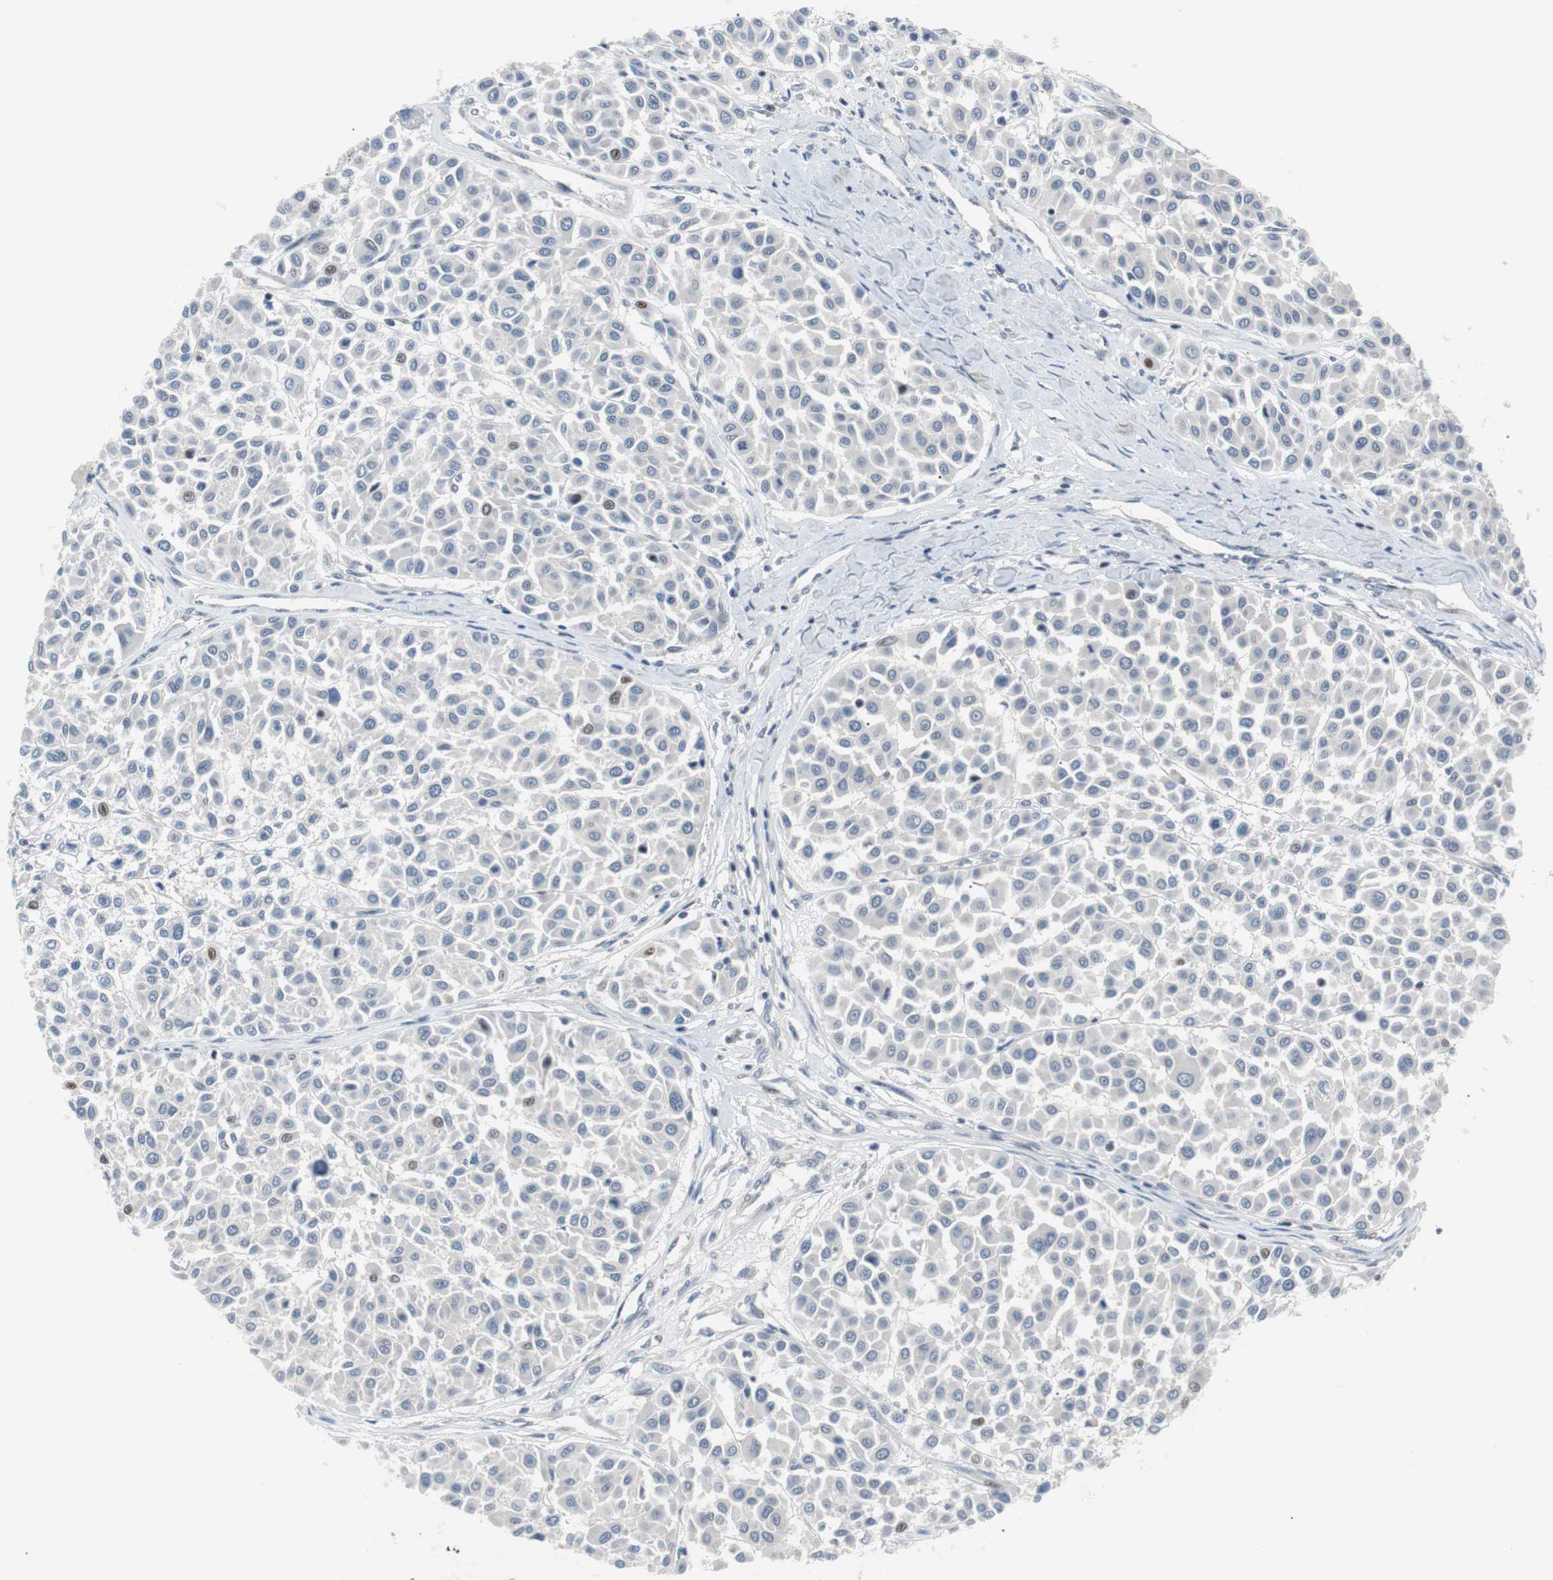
{"staining": {"intensity": "weak", "quantity": "<25%", "location": "nuclear"}, "tissue": "melanoma", "cell_type": "Tumor cells", "image_type": "cancer", "snomed": [{"axis": "morphology", "description": "Malignant melanoma, Metastatic site"}, {"axis": "topography", "description": "Soft tissue"}], "caption": "The histopathology image exhibits no significant expression in tumor cells of malignant melanoma (metastatic site).", "gene": "MAP2K4", "patient": {"sex": "male", "age": 41}}